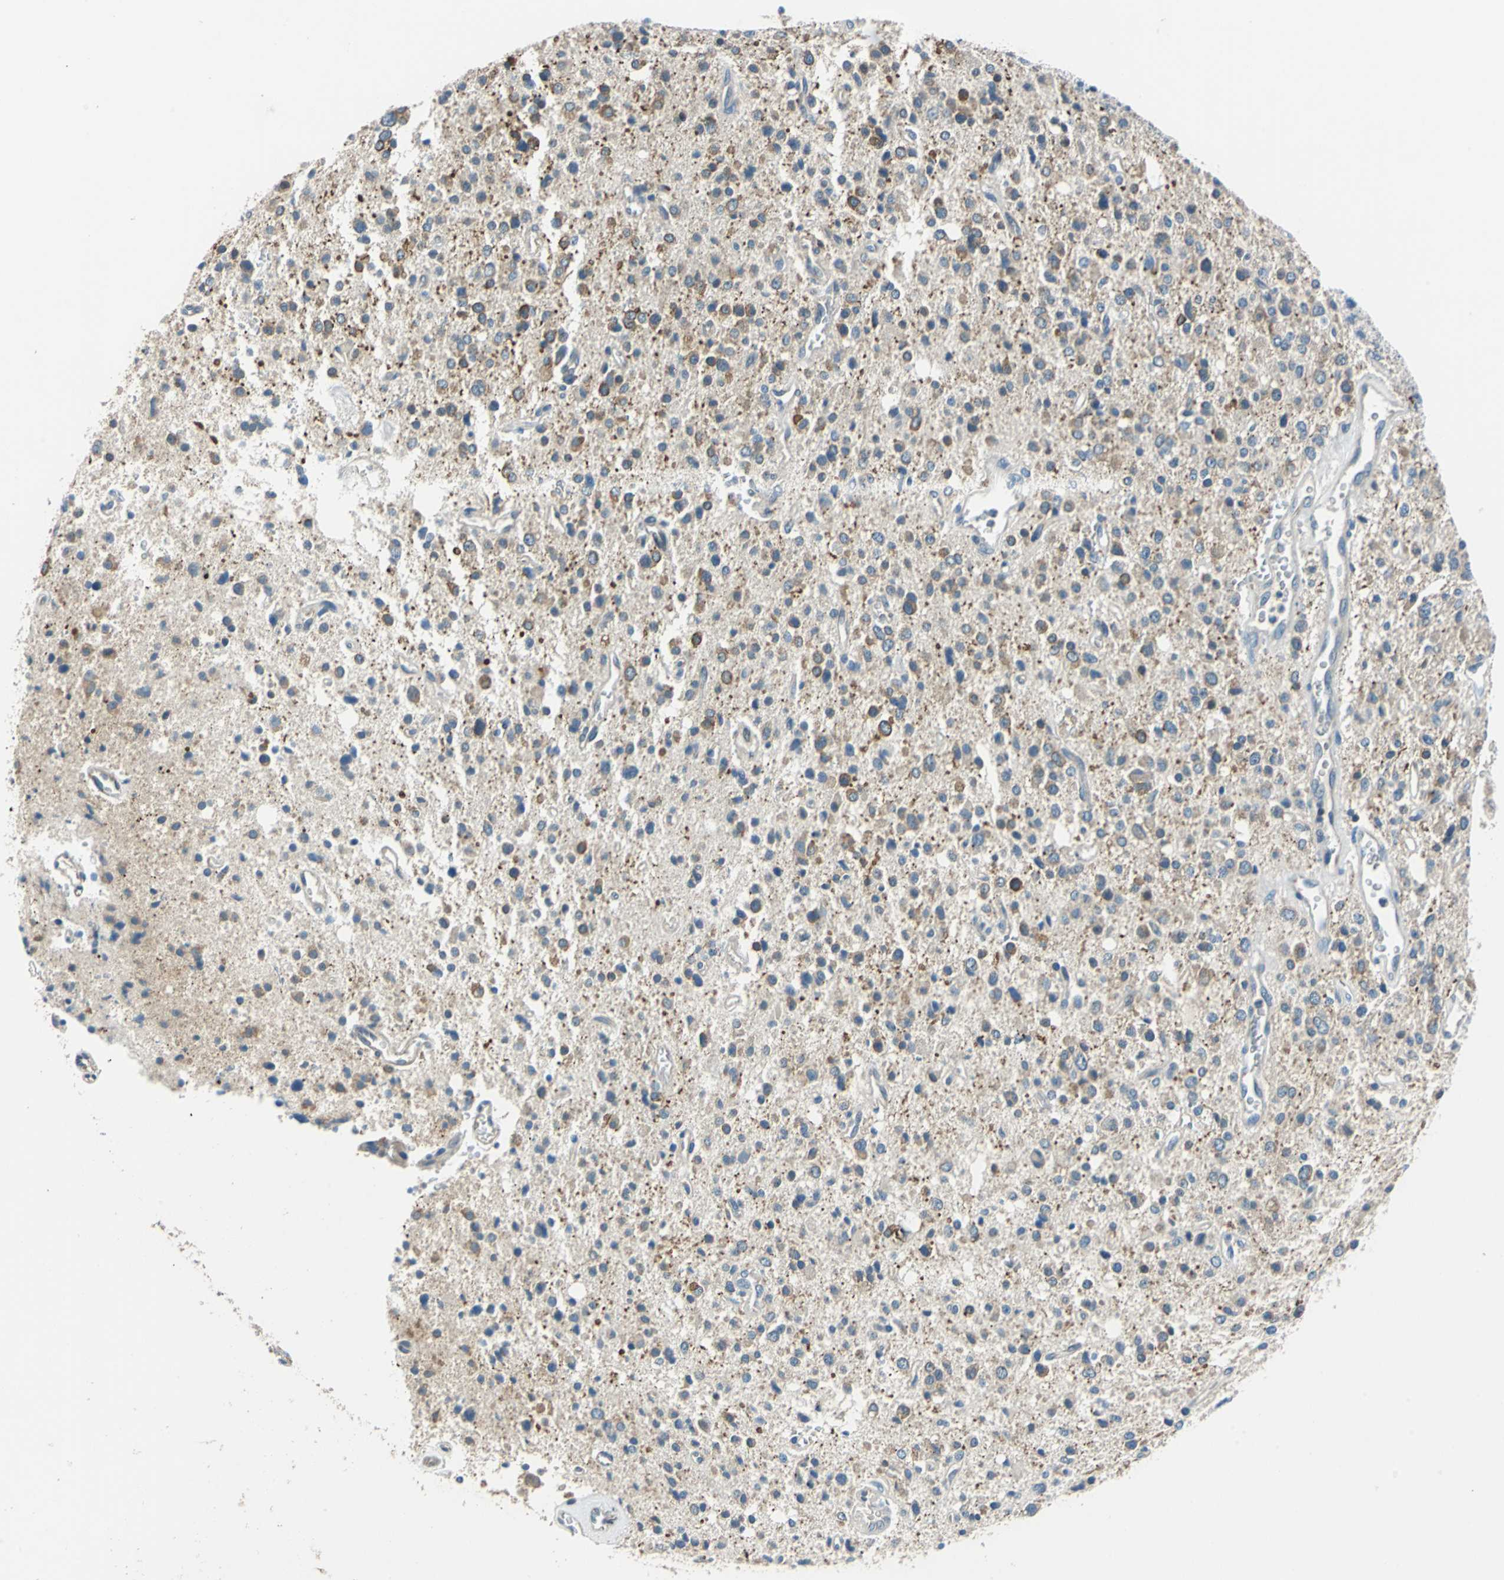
{"staining": {"intensity": "weak", "quantity": ">75%", "location": "cytoplasmic/membranous"}, "tissue": "glioma", "cell_type": "Tumor cells", "image_type": "cancer", "snomed": [{"axis": "morphology", "description": "Glioma, malignant, High grade"}, {"axis": "topography", "description": "Brain"}], "caption": "Immunohistochemical staining of glioma demonstrates low levels of weak cytoplasmic/membranous protein staining in approximately >75% of tumor cells. The staining was performed using DAB, with brown indicating positive protein expression. Nuclei are stained blue with hematoxylin.", "gene": "CPA3", "patient": {"sex": "male", "age": 47}}